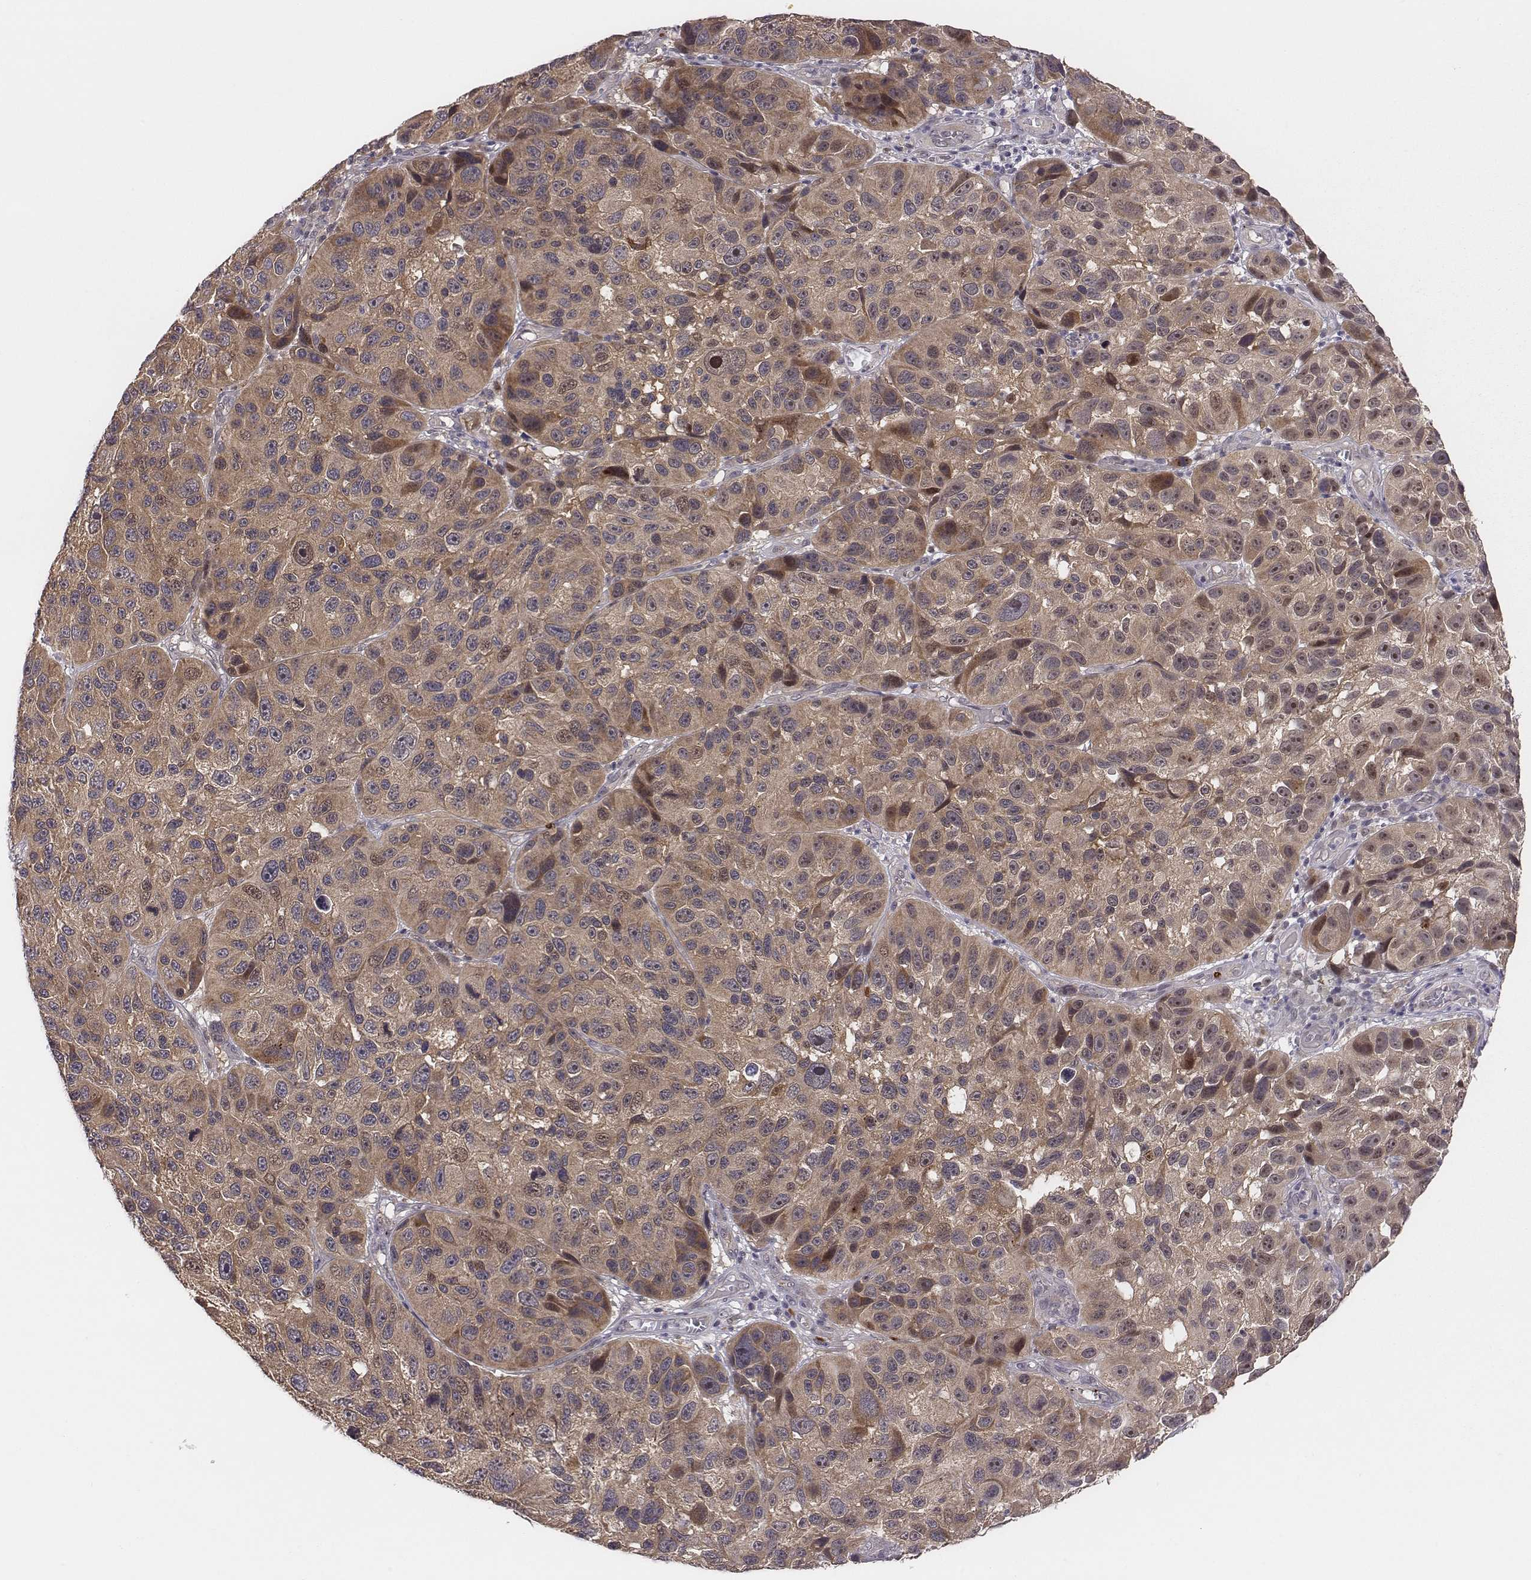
{"staining": {"intensity": "moderate", "quantity": ">75%", "location": "cytoplasmic/membranous"}, "tissue": "melanoma", "cell_type": "Tumor cells", "image_type": "cancer", "snomed": [{"axis": "morphology", "description": "Malignant melanoma, NOS"}, {"axis": "topography", "description": "Skin"}], "caption": "Protein staining demonstrates moderate cytoplasmic/membranous staining in about >75% of tumor cells in malignant melanoma. Using DAB (brown) and hematoxylin (blue) stains, captured at high magnification using brightfield microscopy.", "gene": "SMURF2", "patient": {"sex": "male", "age": 53}}